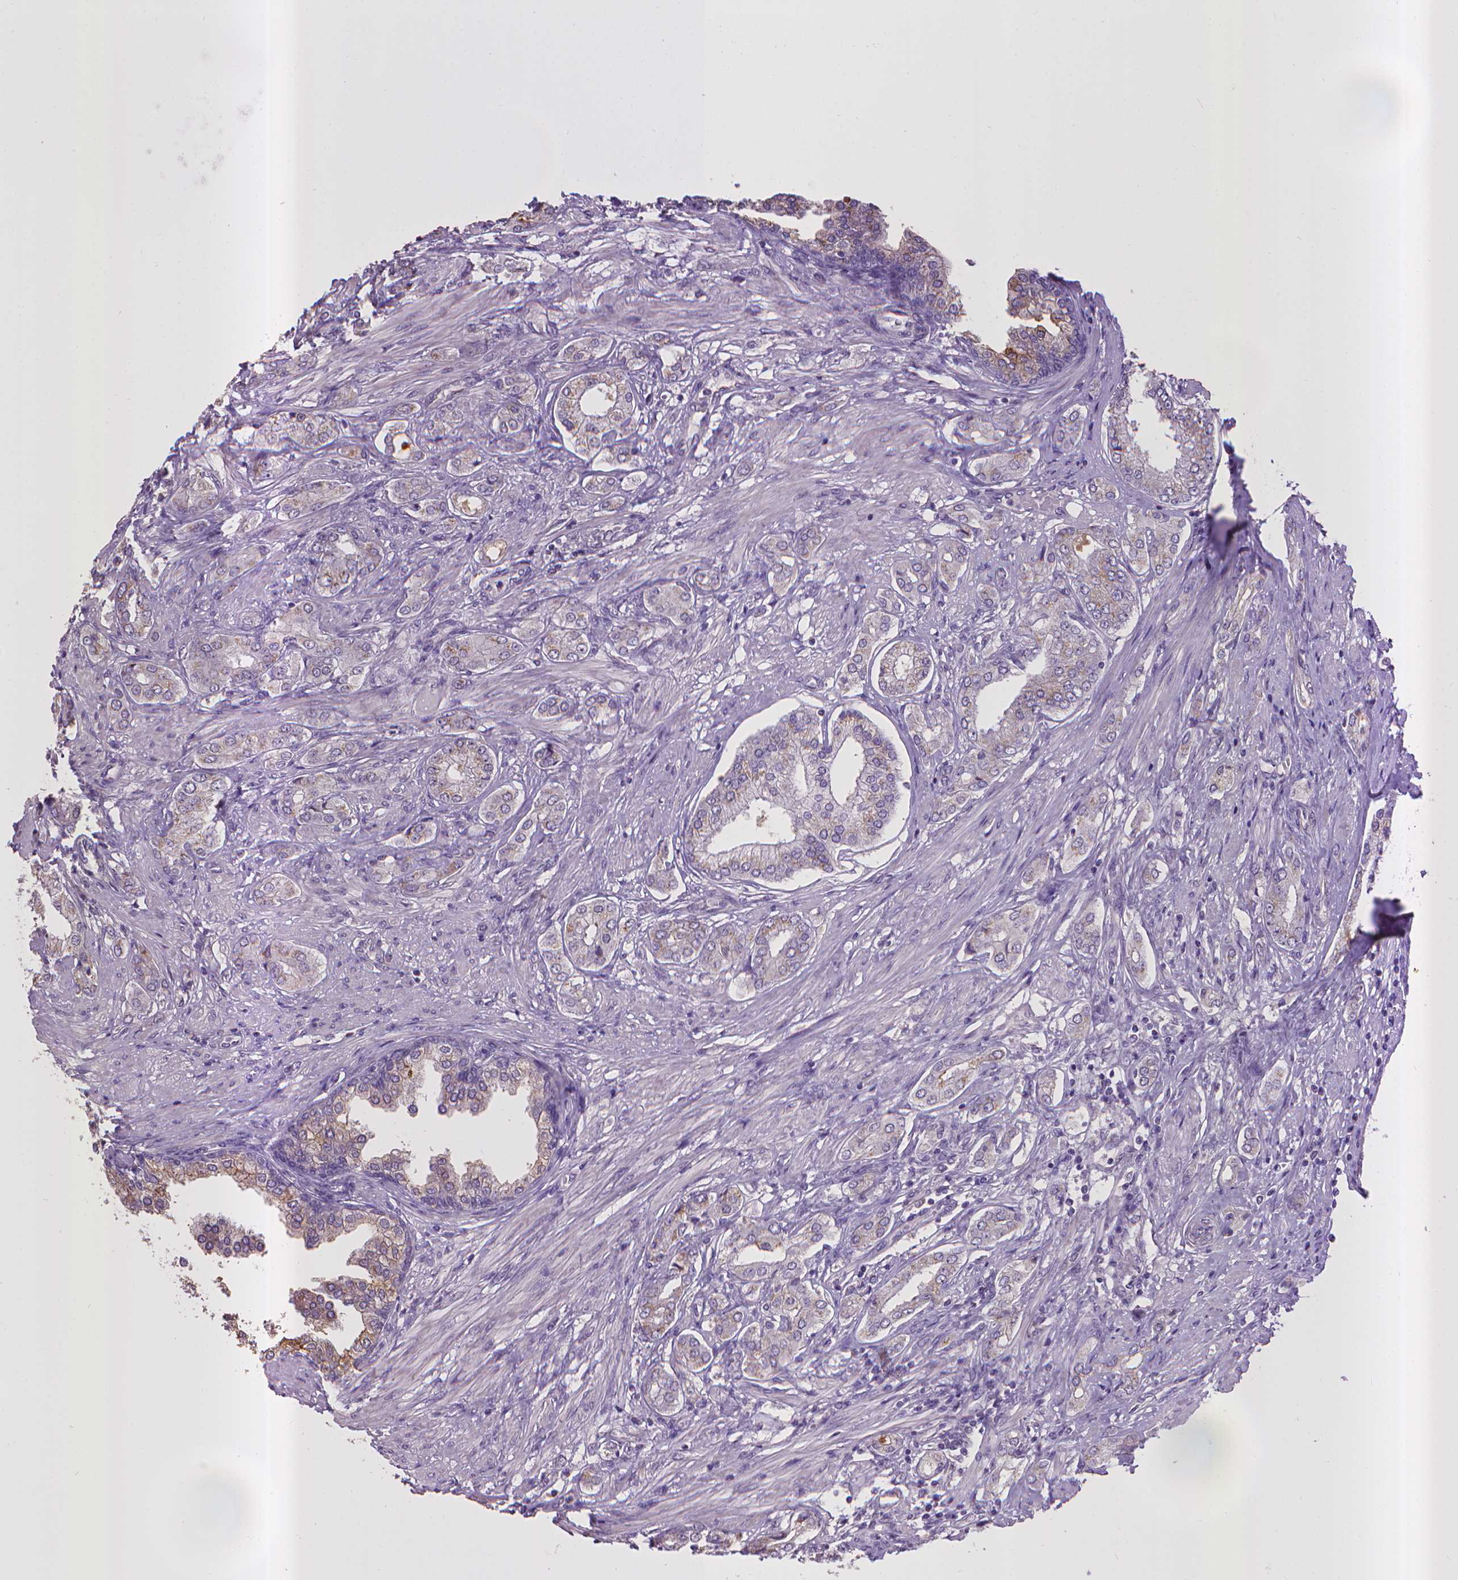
{"staining": {"intensity": "weak", "quantity": "<25%", "location": "cytoplasmic/membranous"}, "tissue": "prostate cancer", "cell_type": "Tumor cells", "image_type": "cancer", "snomed": [{"axis": "morphology", "description": "Adenocarcinoma, NOS"}, {"axis": "topography", "description": "Prostate"}], "caption": "Prostate adenocarcinoma was stained to show a protein in brown. There is no significant expression in tumor cells. (Brightfield microscopy of DAB immunohistochemistry (IHC) at high magnification).", "gene": "CPM", "patient": {"sex": "male", "age": 63}}